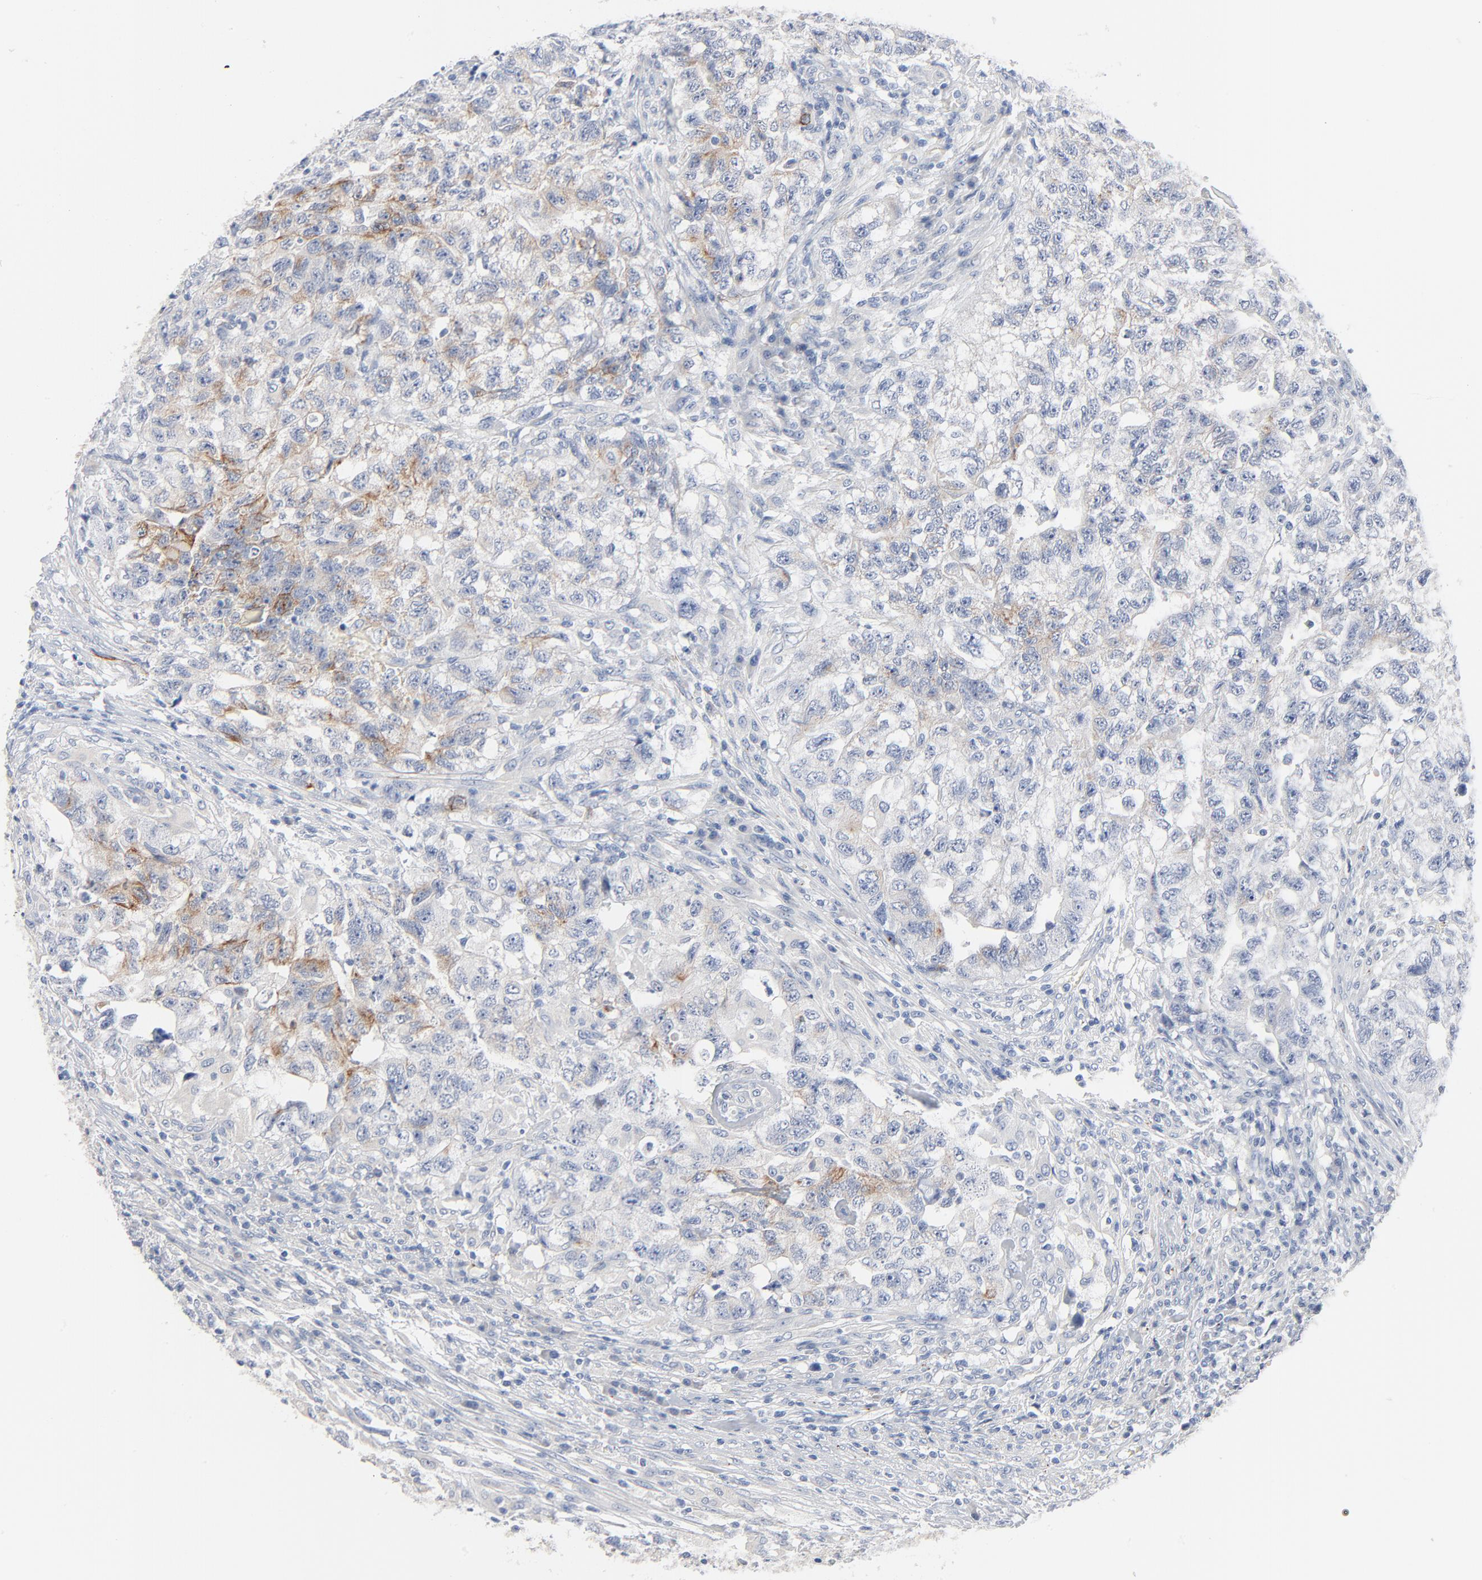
{"staining": {"intensity": "weak", "quantity": "<25%", "location": "cytoplasmic/membranous"}, "tissue": "testis cancer", "cell_type": "Tumor cells", "image_type": "cancer", "snomed": [{"axis": "morphology", "description": "Carcinoma, Embryonal, NOS"}, {"axis": "topography", "description": "Testis"}], "caption": "Testis embryonal carcinoma was stained to show a protein in brown. There is no significant positivity in tumor cells.", "gene": "IFT43", "patient": {"sex": "male", "age": 21}}